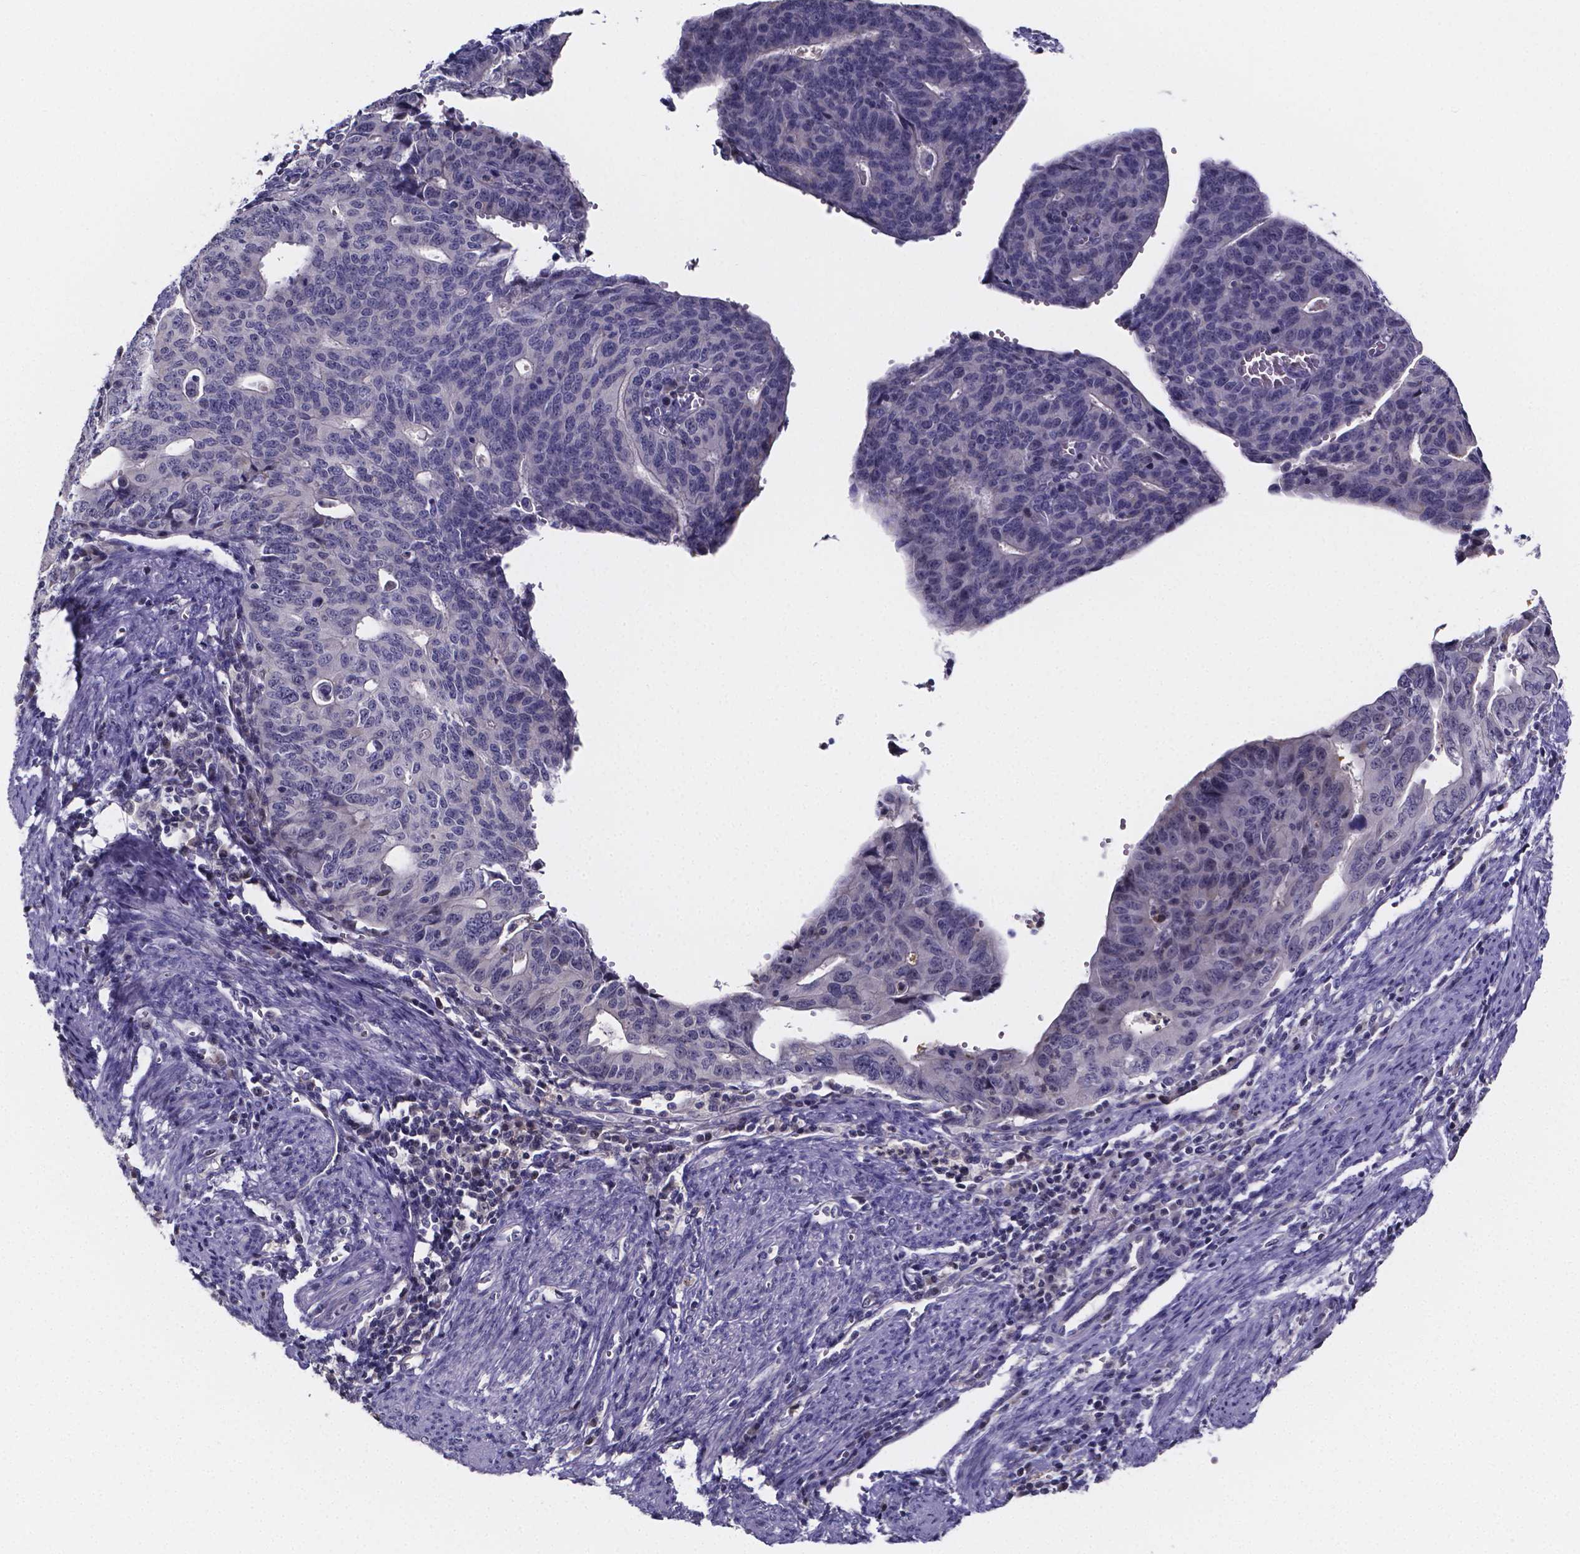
{"staining": {"intensity": "negative", "quantity": "none", "location": "none"}, "tissue": "endometrial cancer", "cell_type": "Tumor cells", "image_type": "cancer", "snomed": [{"axis": "morphology", "description": "Adenocarcinoma, NOS"}, {"axis": "topography", "description": "Endometrium"}], "caption": "An immunohistochemistry (IHC) photomicrograph of endometrial cancer is shown. There is no staining in tumor cells of endometrial cancer. (Brightfield microscopy of DAB (3,3'-diaminobenzidine) IHC at high magnification).", "gene": "IZUMO1", "patient": {"sex": "female", "age": 65}}